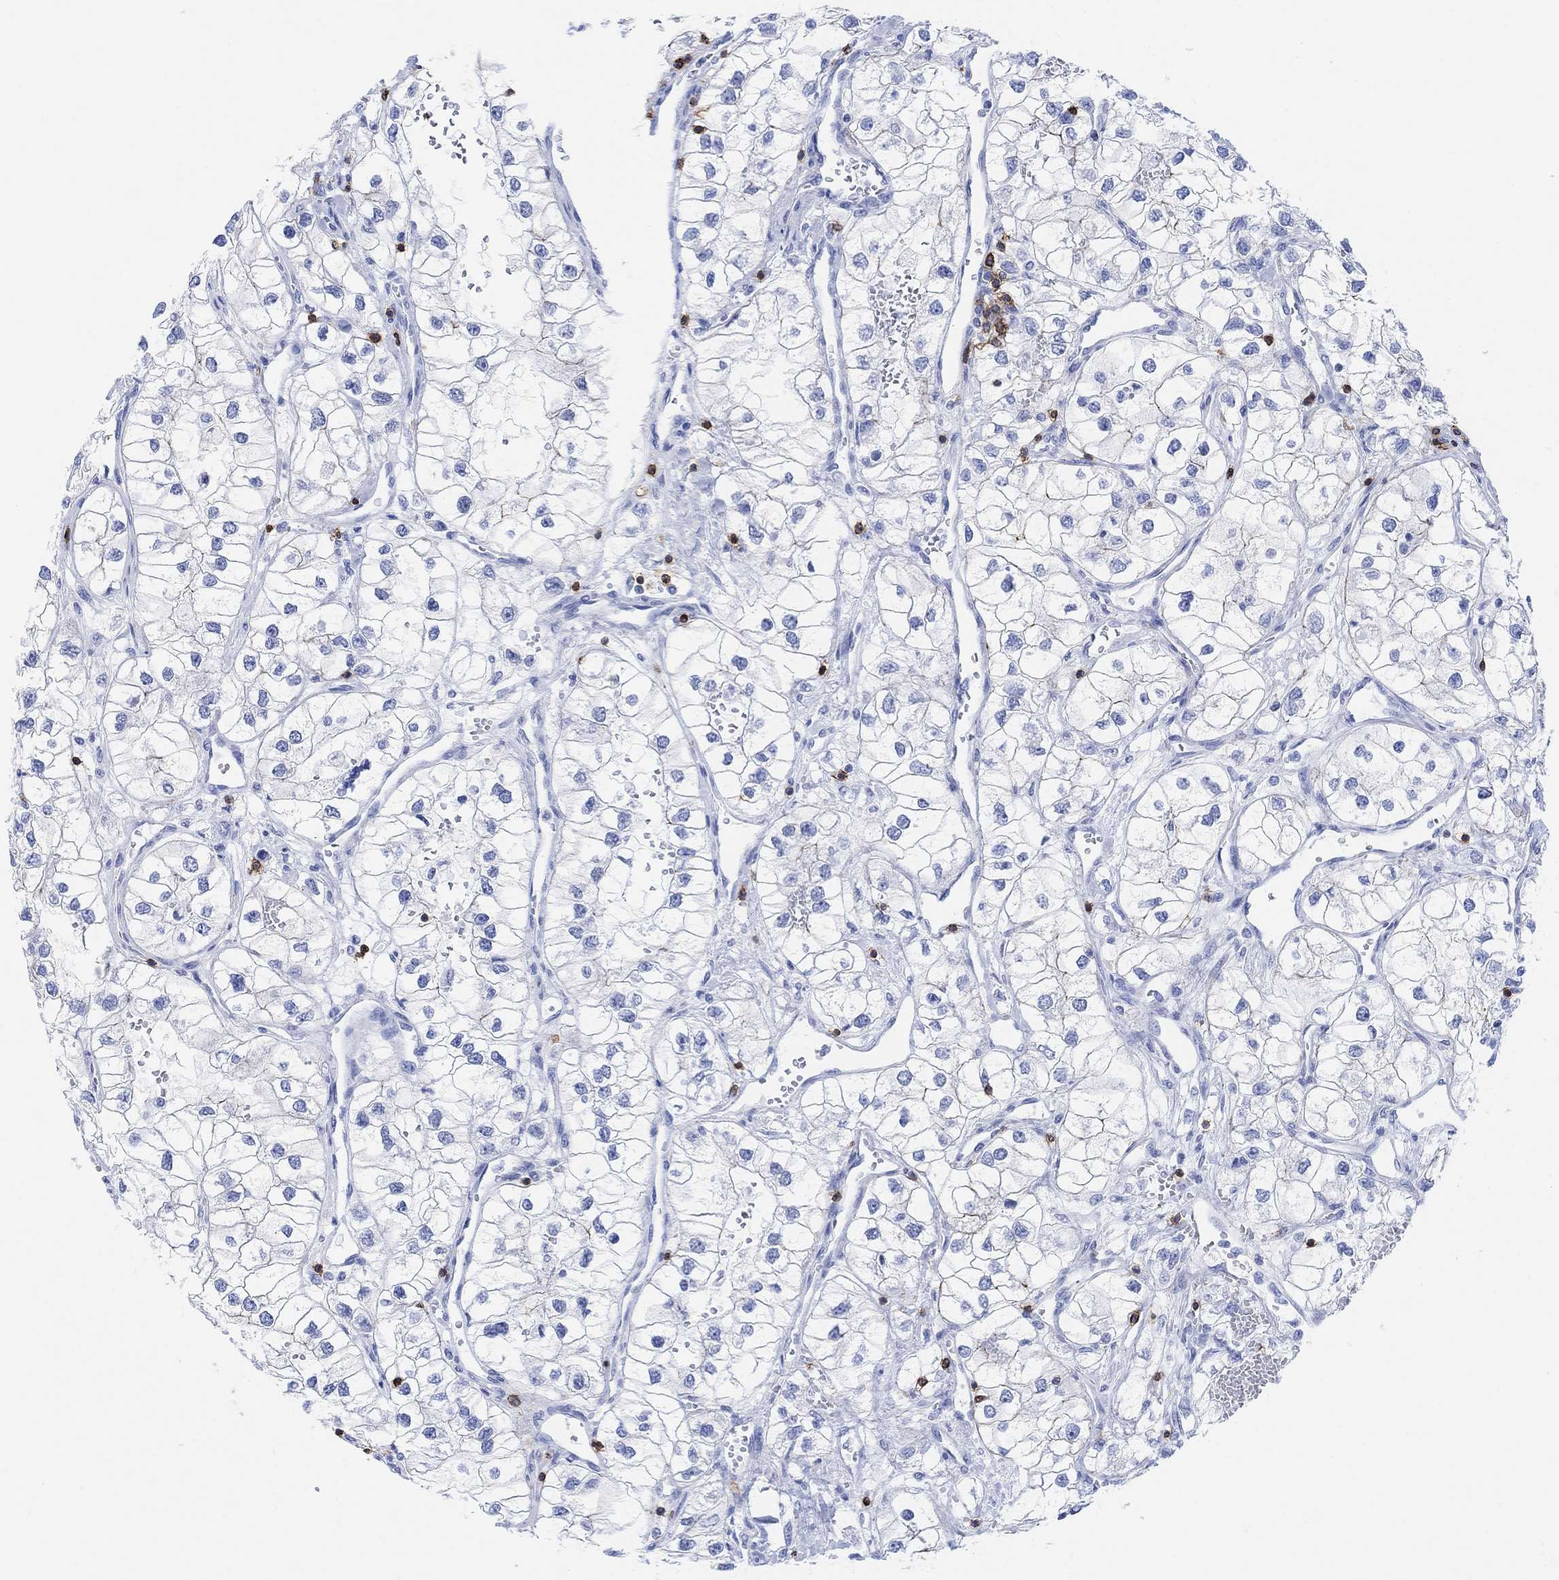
{"staining": {"intensity": "negative", "quantity": "none", "location": "none"}, "tissue": "renal cancer", "cell_type": "Tumor cells", "image_type": "cancer", "snomed": [{"axis": "morphology", "description": "Adenocarcinoma, NOS"}, {"axis": "topography", "description": "Kidney"}], "caption": "IHC image of neoplastic tissue: human adenocarcinoma (renal) stained with DAB (3,3'-diaminobenzidine) shows no significant protein expression in tumor cells.", "gene": "GPR65", "patient": {"sex": "male", "age": 59}}